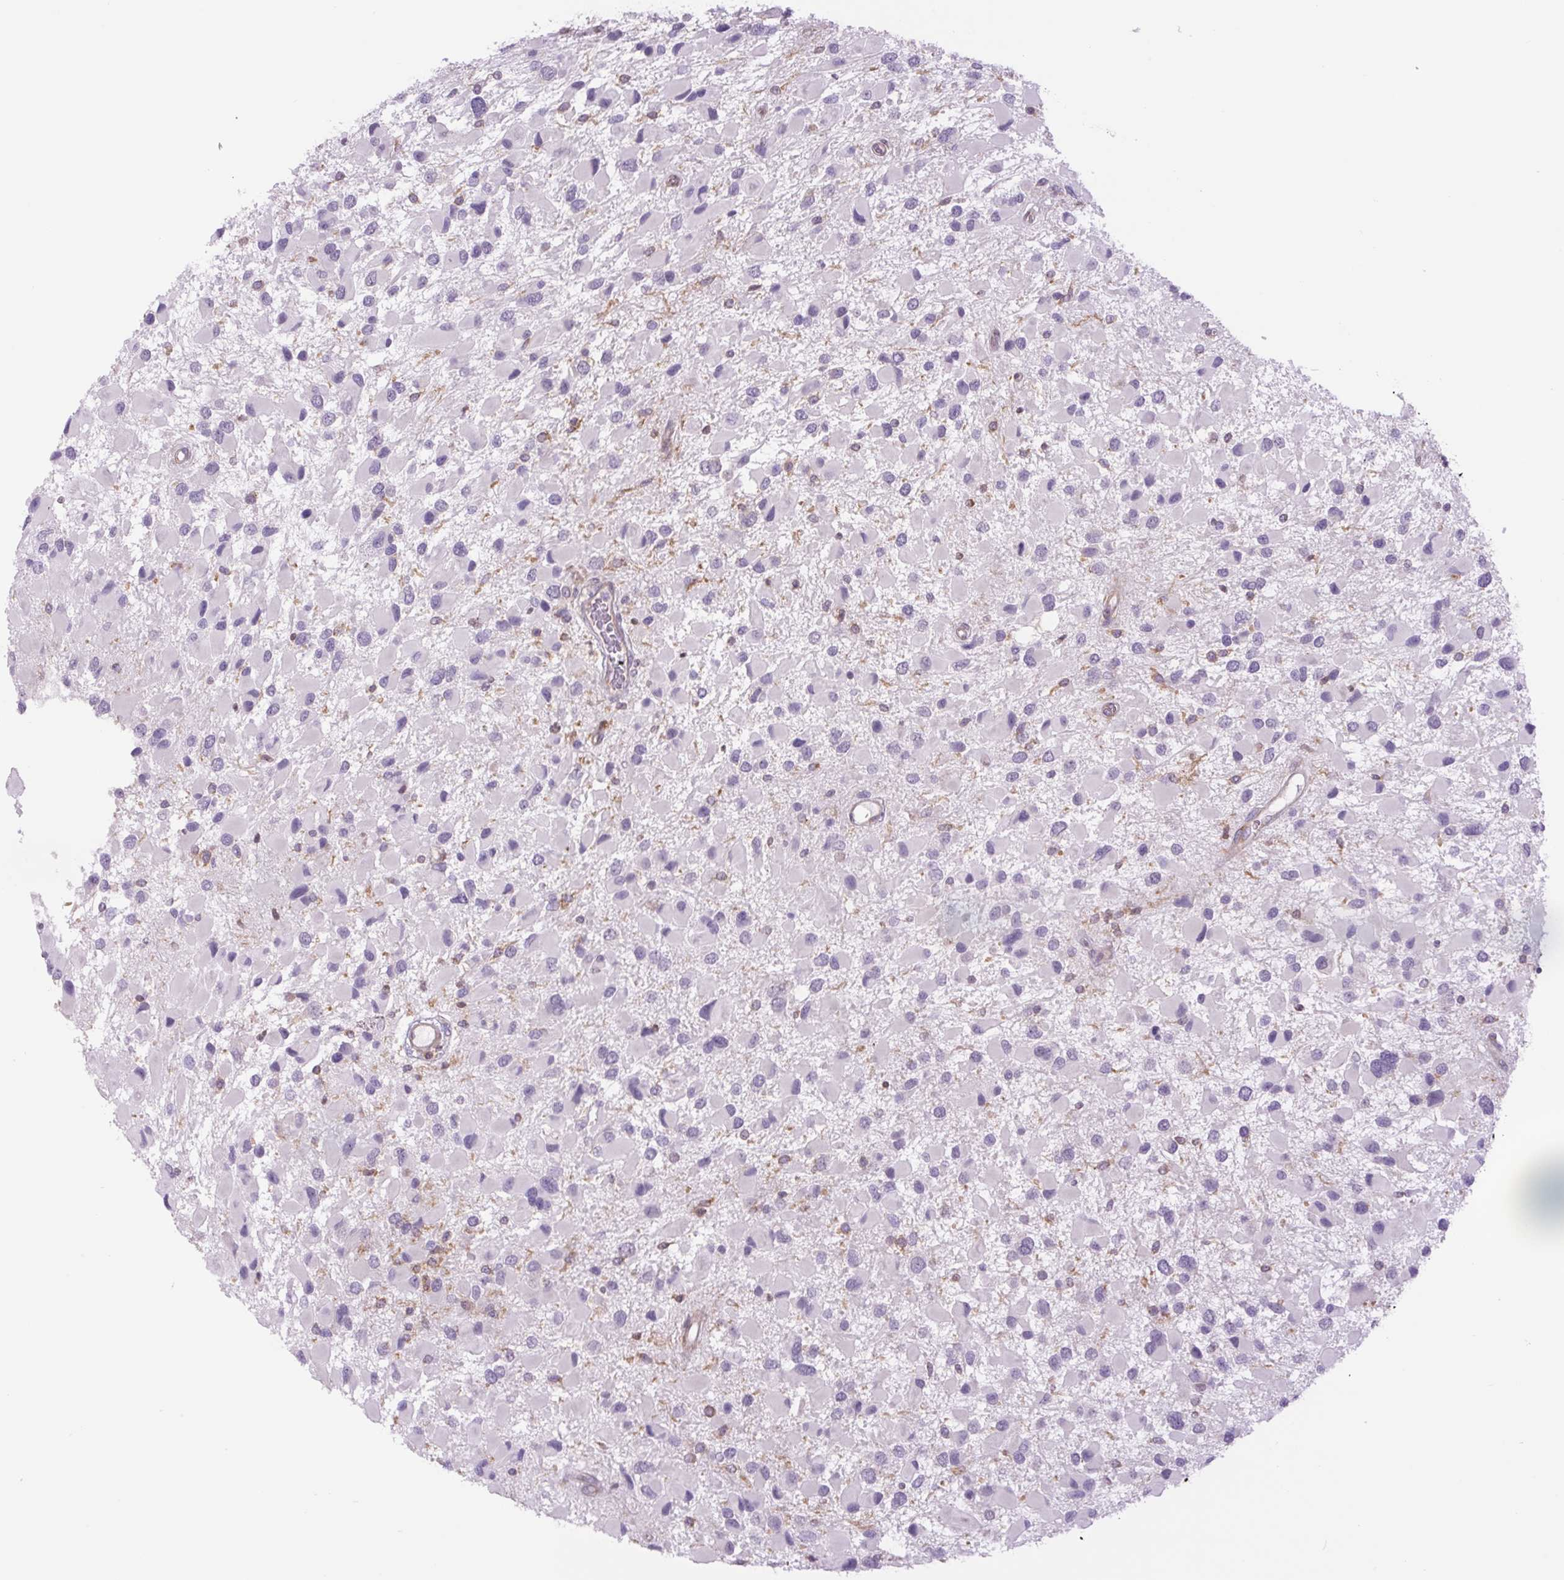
{"staining": {"intensity": "negative", "quantity": "none", "location": "none"}, "tissue": "glioma", "cell_type": "Tumor cells", "image_type": "cancer", "snomed": [{"axis": "morphology", "description": "Glioma, malignant, High grade"}, {"axis": "topography", "description": "Brain"}], "caption": "The micrograph demonstrates no staining of tumor cells in glioma. (Stains: DAB immunohistochemistry with hematoxylin counter stain, Microscopy: brightfield microscopy at high magnification).", "gene": "MINK1", "patient": {"sex": "male", "age": 53}}